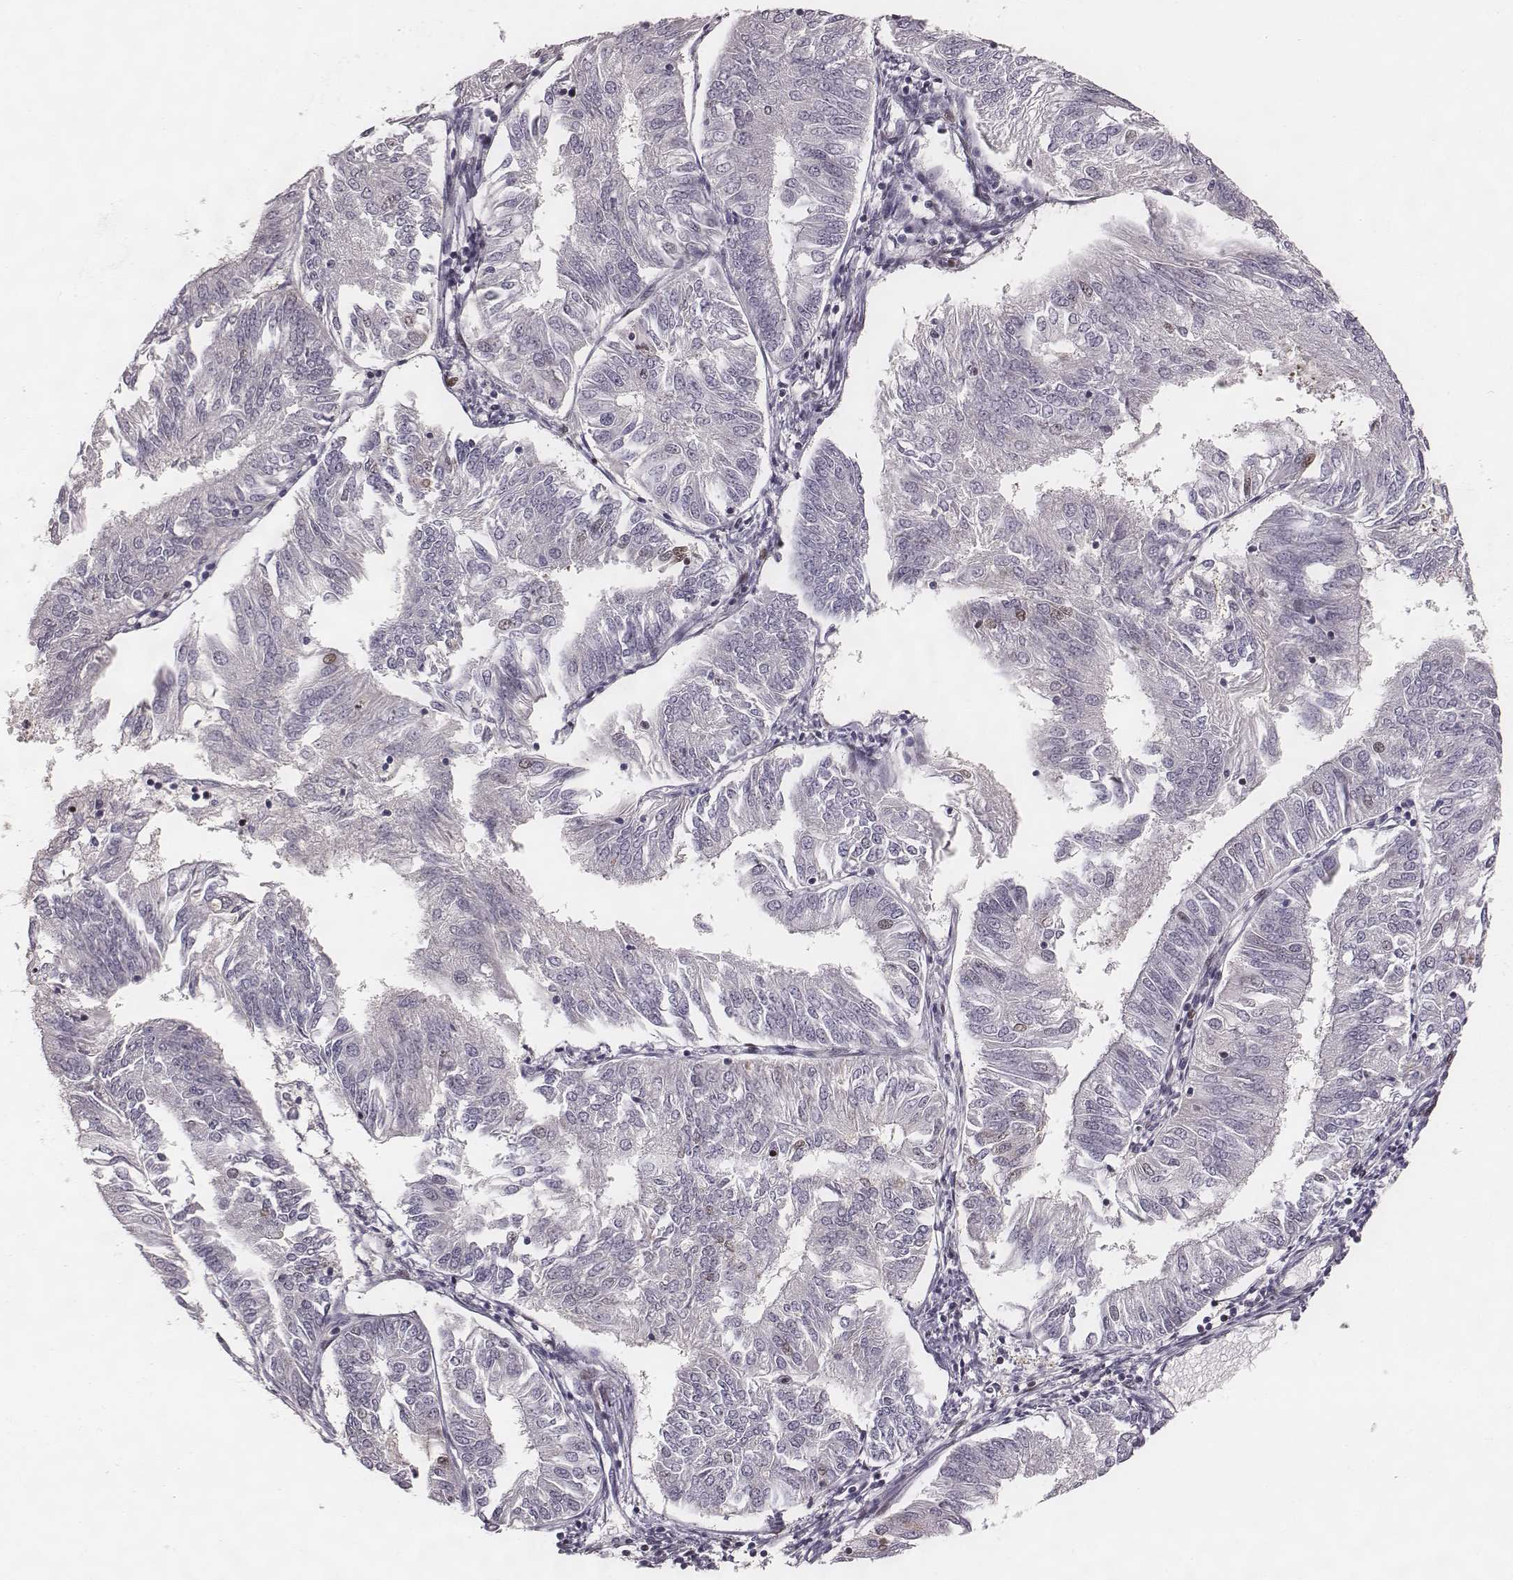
{"staining": {"intensity": "negative", "quantity": "none", "location": "none"}, "tissue": "endometrial cancer", "cell_type": "Tumor cells", "image_type": "cancer", "snomed": [{"axis": "morphology", "description": "Adenocarcinoma, NOS"}, {"axis": "topography", "description": "Endometrium"}], "caption": "DAB immunohistochemical staining of human endometrial adenocarcinoma shows no significant positivity in tumor cells.", "gene": "NDC1", "patient": {"sex": "female", "age": 58}}